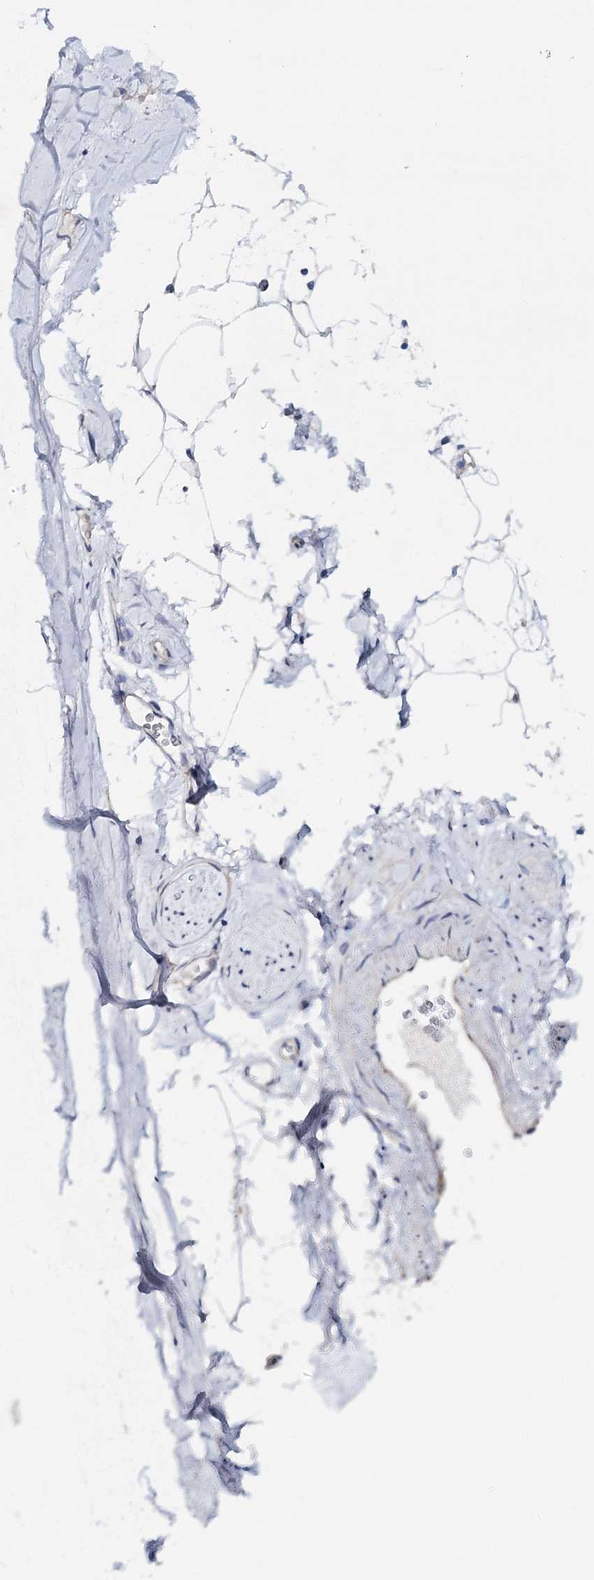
{"staining": {"intensity": "negative", "quantity": "none", "location": "none"}, "tissue": "adipose tissue", "cell_type": "Adipocytes", "image_type": "normal", "snomed": [{"axis": "morphology", "description": "Normal tissue, NOS"}, {"axis": "topography", "description": "Cartilage tissue"}, {"axis": "topography", "description": "Bronchus"}], "caption": "Unremarkable adipose tissue was stained to show a protein in brown. There is no significant positivity in adipocytes. (Stains: DAB (3,3'-diaminobenzidine) IHC with hematoxylin counter stain, Microscopy: brightfield microscopy at high magnification).", "gene": "SYNPO", "patient": {"sex": "female", "age": 73}}